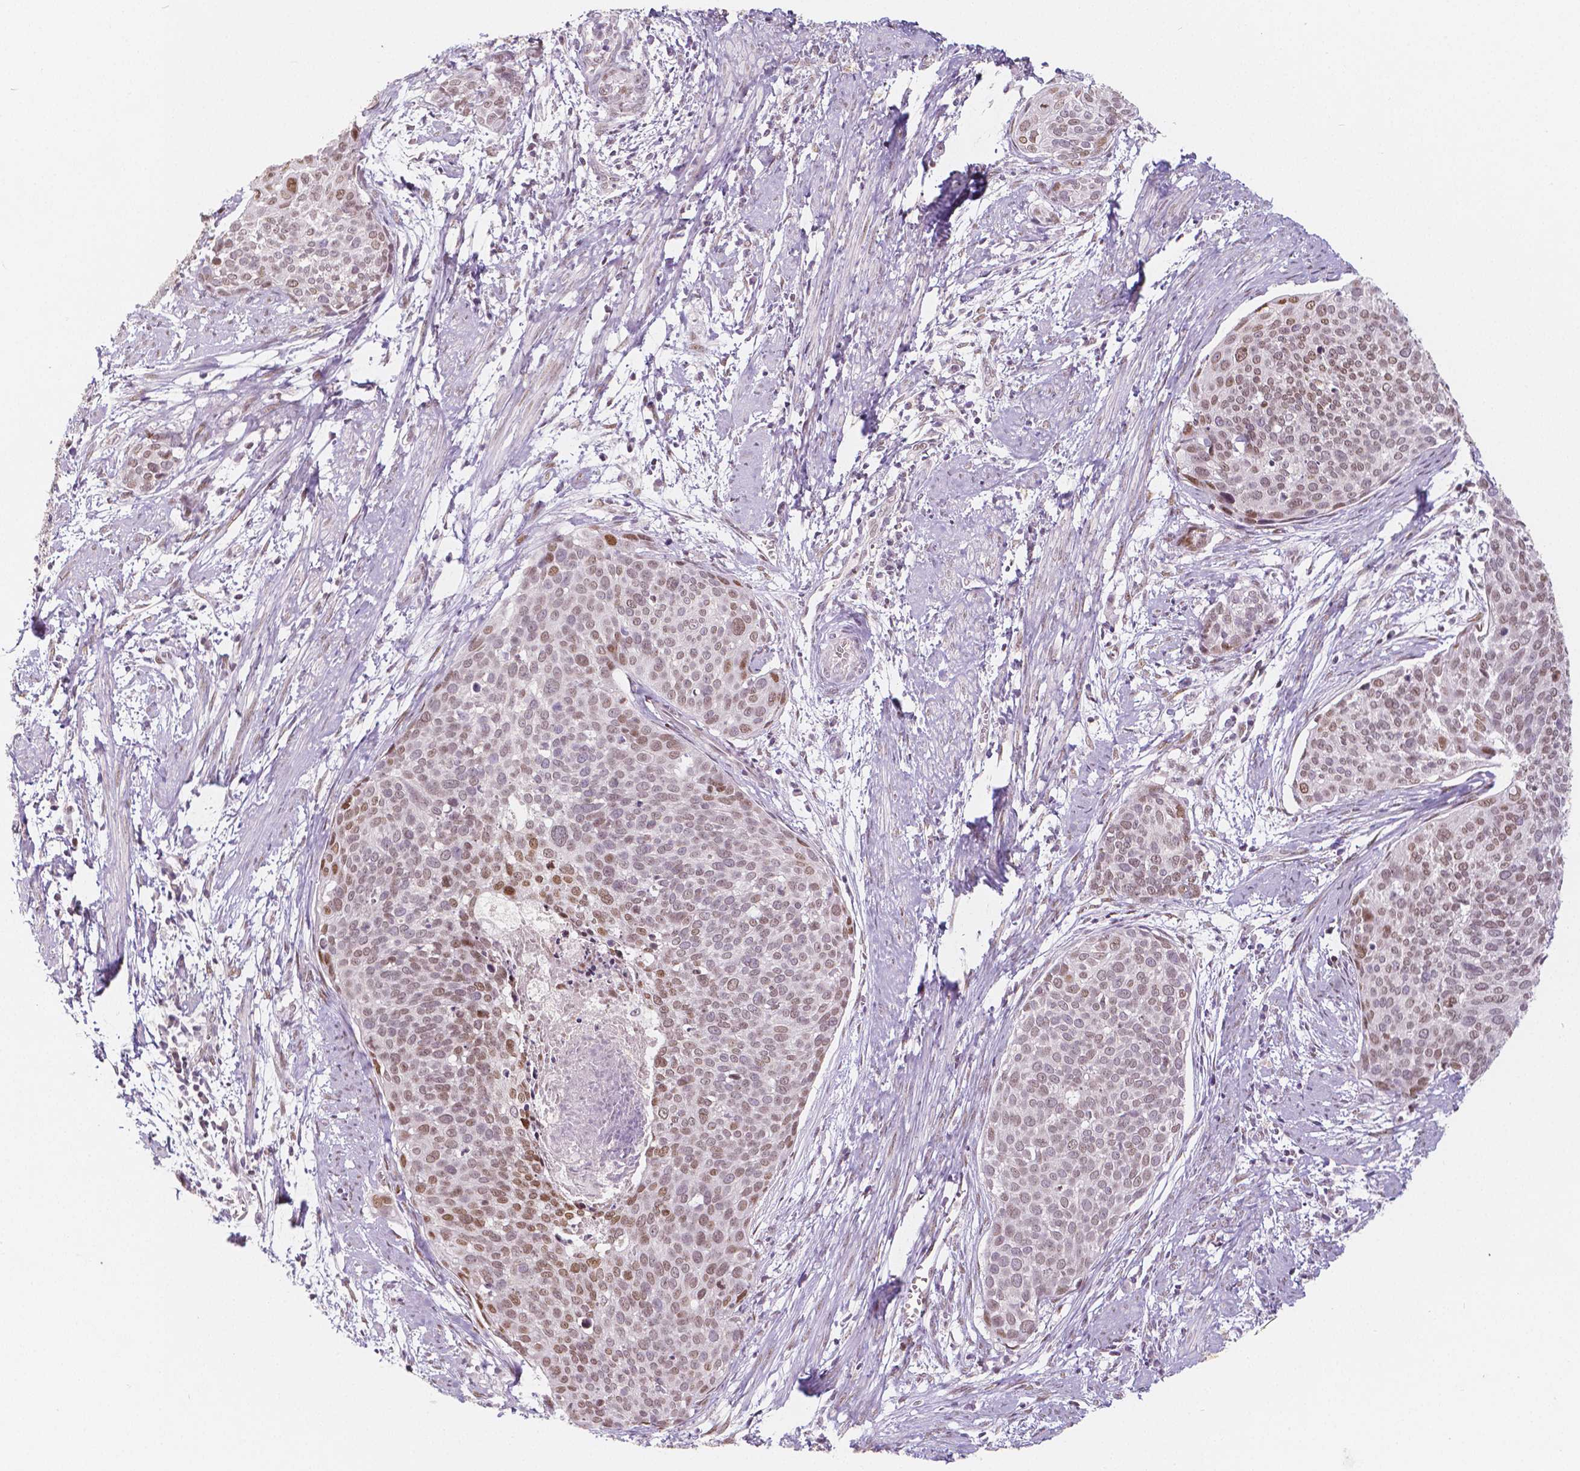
{"staining": {"intensity": "moderate", "quantity": "25%-75%", "location": "nuclear"}, "tissue": "cervical cancer", "cell_type": "Tumor cells", "image_type": "cancer", "snomed": [{"axis": "morphology", "description": "Squamous cell carcinoma, NOS"}, {"axis": "topography", "description": "Cervix"}], "caption": "Immunohistochemical staining of cervical cancer (squamous cell carcinoma) shows medium levels of moderate nuclear protein positivity in approximately 25%-75% of tumor cells.", "gene": "KDM5B", "patient": {"sex": "female", "age": 39}}